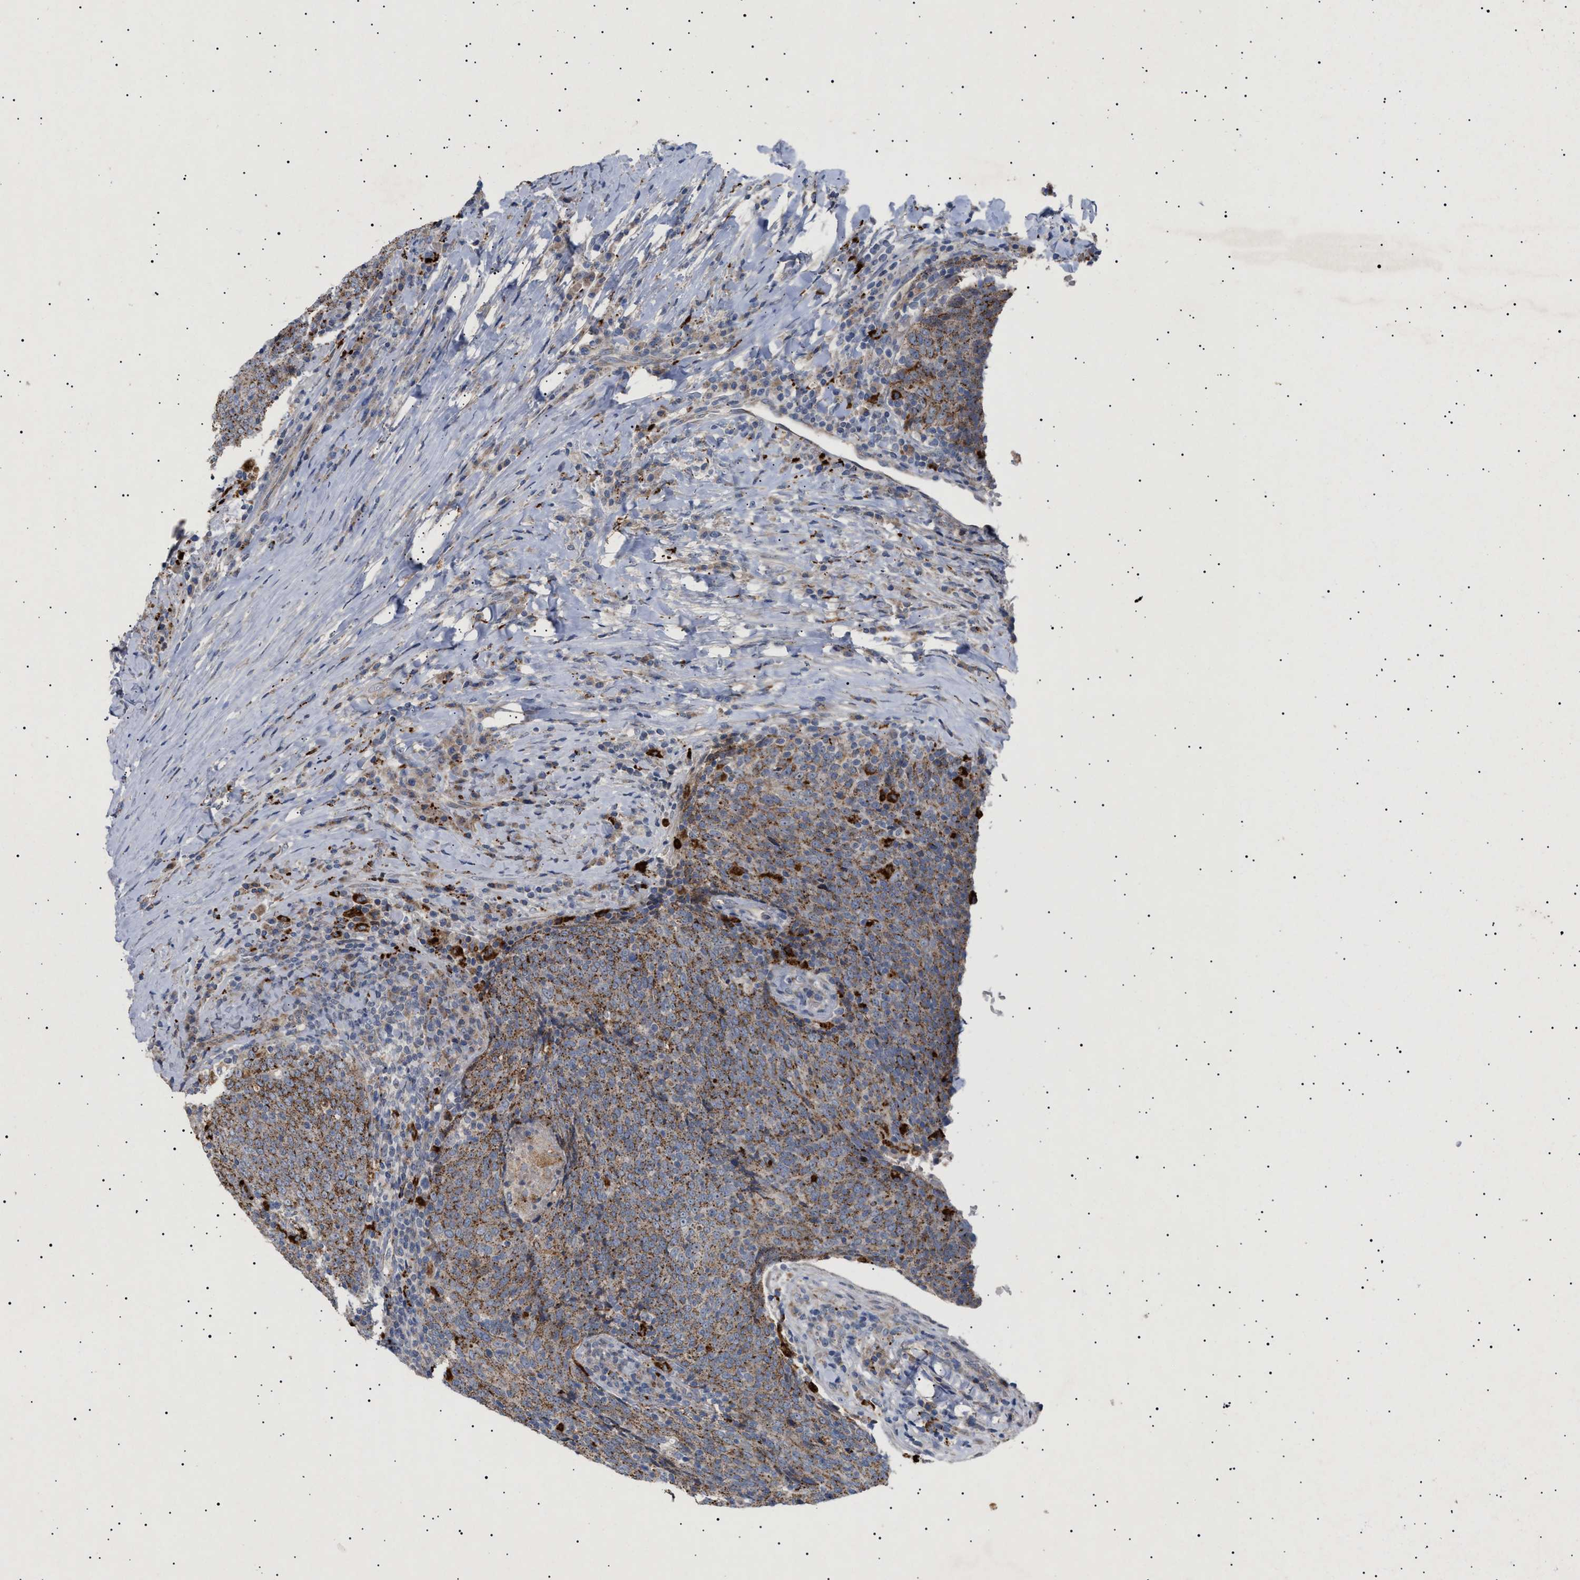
{"staining": {"intensity": "moderate", "quantity": ">75%", "location": "cytoplasmic/membranous"}, "tissue": "head and neck cancer", "cell_type": "Tumor cells", "image_type": "cancer", "snomed": [{"axis": "morphology", "description": "Squamous cell carcinoma, NOS"}, {"axis": "morphology", "description": "Squamous cell carcinoma, metastatic, NOS"}, {"axis": "topography", "description": "Lymph node"}, {"axis": "topography", "description": "Head-Neck"}], "caption": "Immunohistochemical staining of human head and neck metastatic squamous cell carcinoma displays medium levels of moderate cytoplasmic/membranous protein positivity in about >75% of tumor cells.", "gene": "SIRT5", "patient": {"sex": "male", "age": 62}}